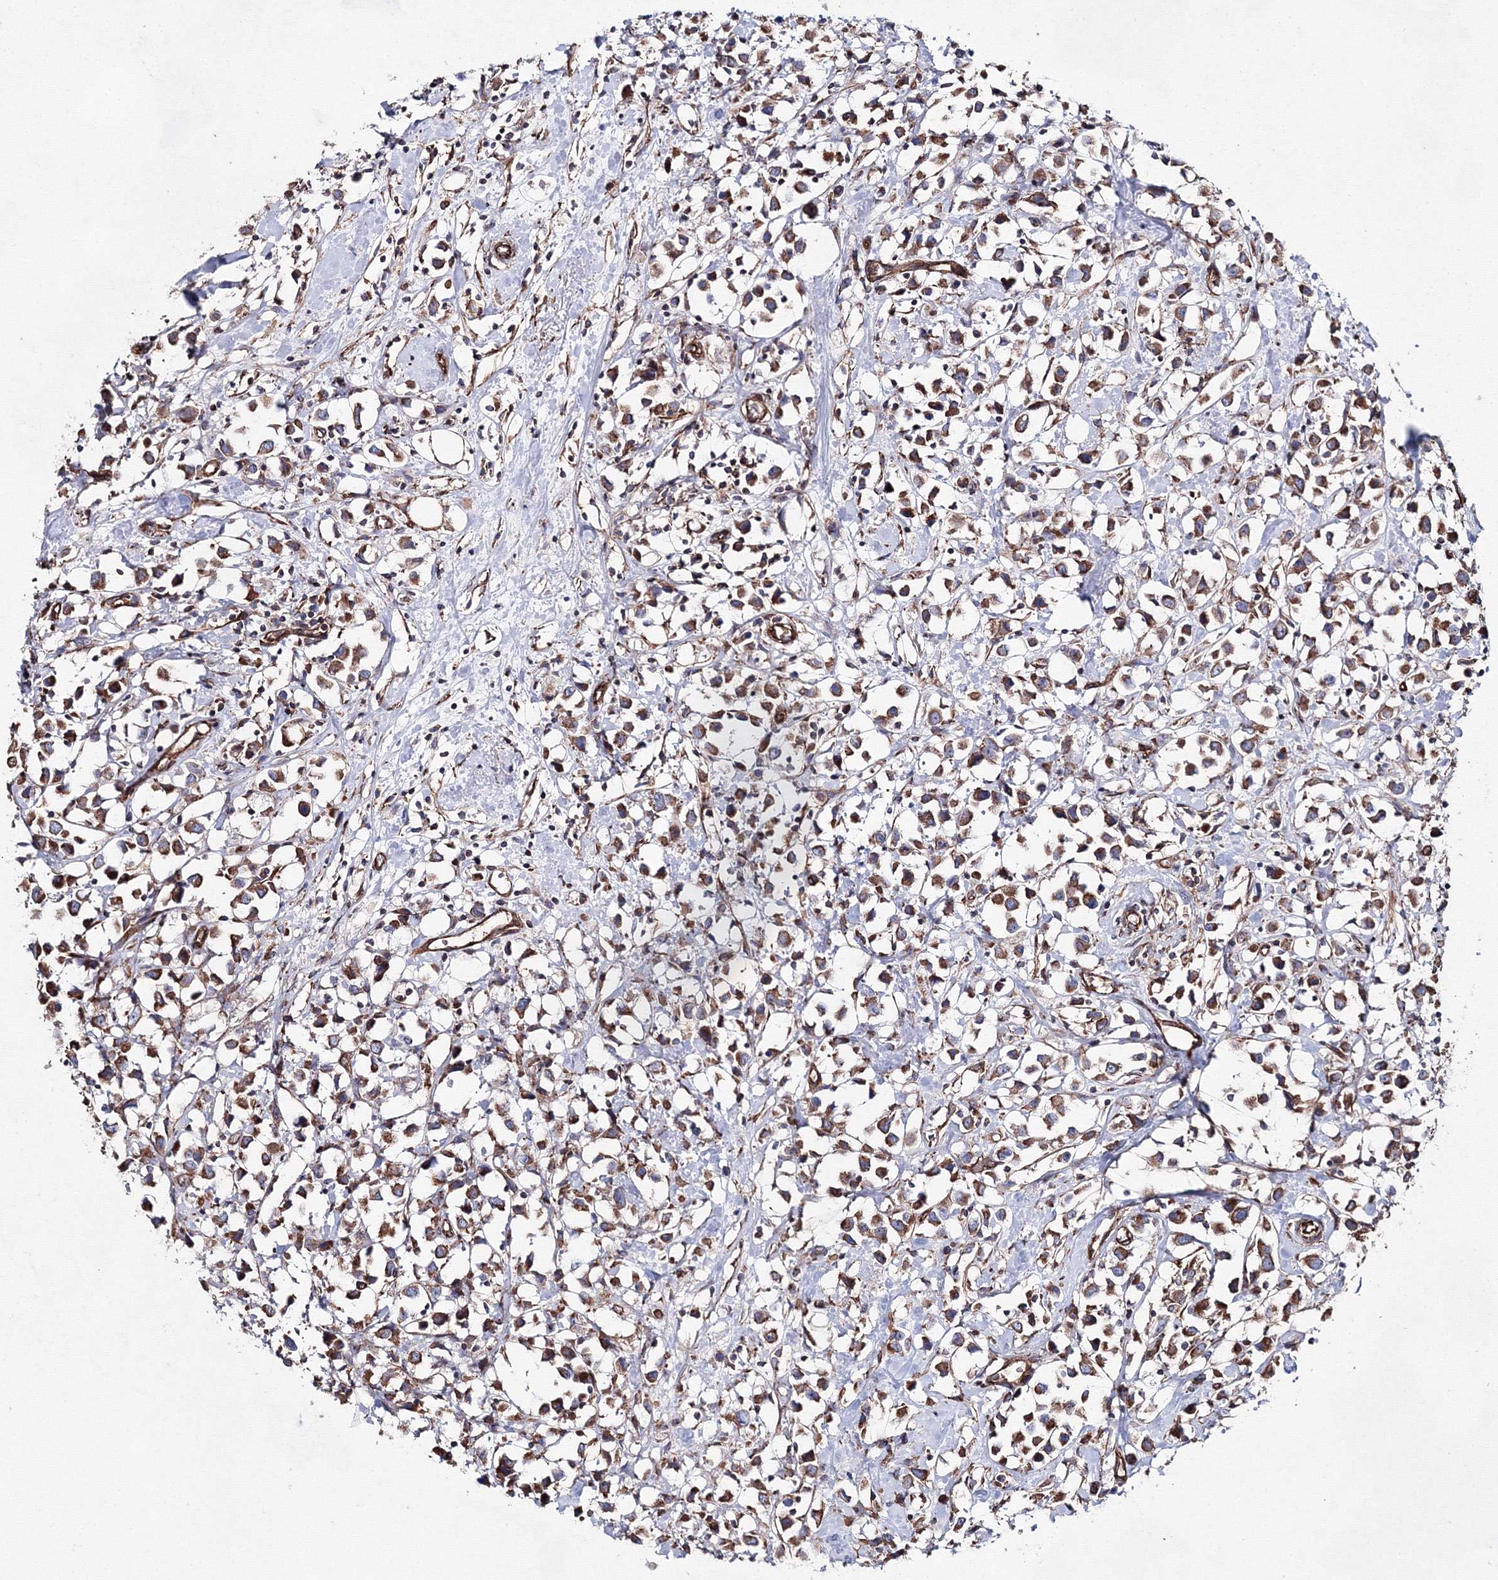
{"staining": {"intensity": "moderate", "quantity": ">75%", "location": "cytoplasmic/membranous"}, "tissue": "breast cancer", "cell_type": "Tumor cells", "image_type": "cancer", "snomed": [{"axis": "morphology", "description": "Duct carcinoma"}, {"axis": "topography", "description": "Breast"}], "caption": "Breast cancer (intraductal carcinoma) was stained to show a protein in brown. There is medium levels of moderate cytoplasmic/membranous positivity in approximately >75% of tumor cells.", "gene": "ANKRD37", "patient": {"sex": "female", "age": 61}}